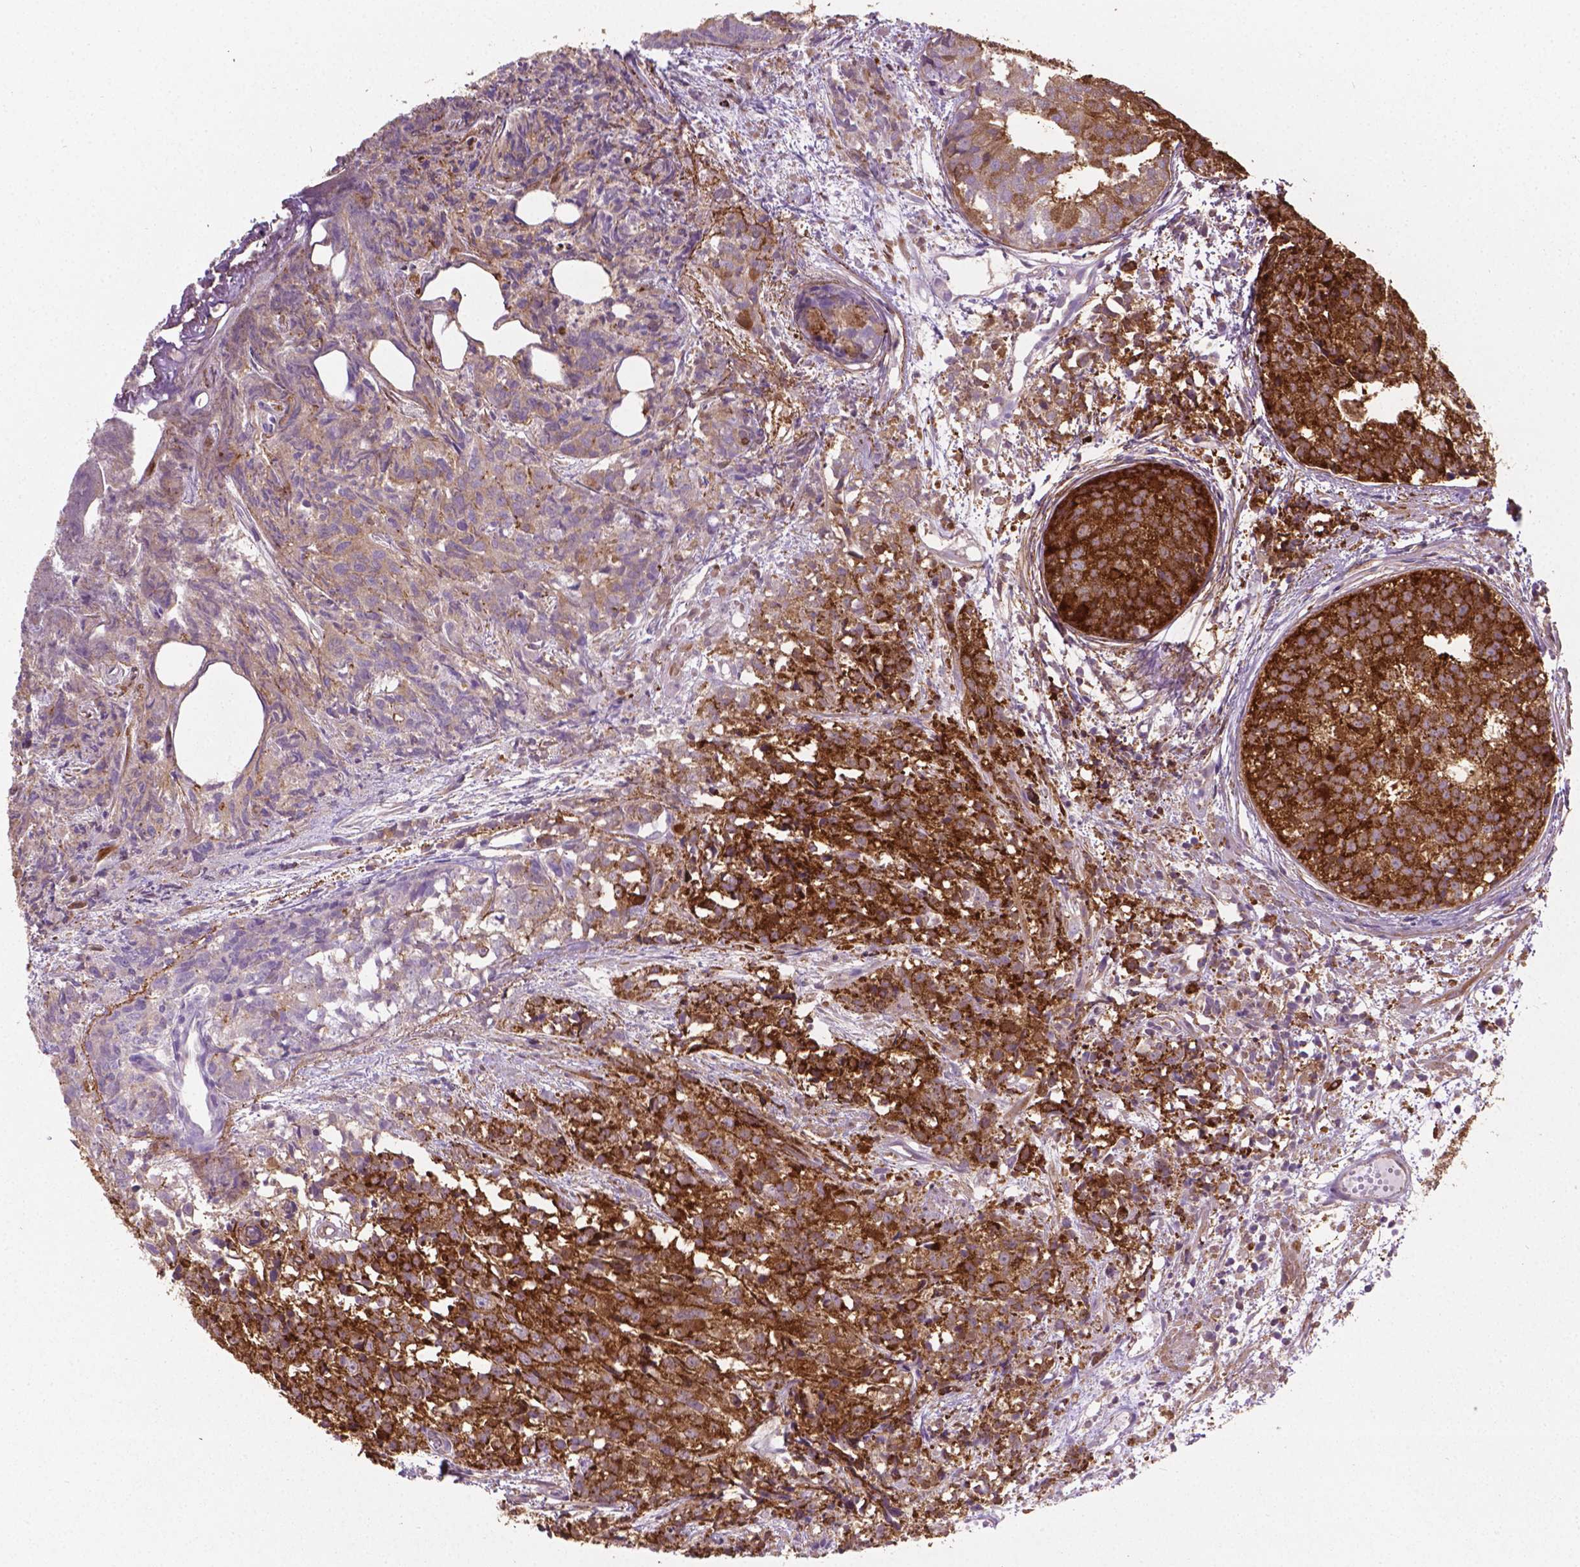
{"staining": {"intensity": "strong", "quantity": "25%-75%", "location": "cytoplasmic/membranous"}, "tissue": "prostate cancer", "cell_type": "Tumor cells", "image_type": "cancer", "snomed": [{"axis": "morphology", "description": "Adenocarcinoma, High grade"}, {"axis": "topography", "description": "Prostate"}], "caption": "Brown immunohistochemical staining in human prostate cancer (adenocarcinoma (high-grade)) shows strong cytoplasmic/membranous staining in about 25%-75% of tumor cells.", "gene": "TCAF1", "patient": {"sex": "male", "age": 58}}